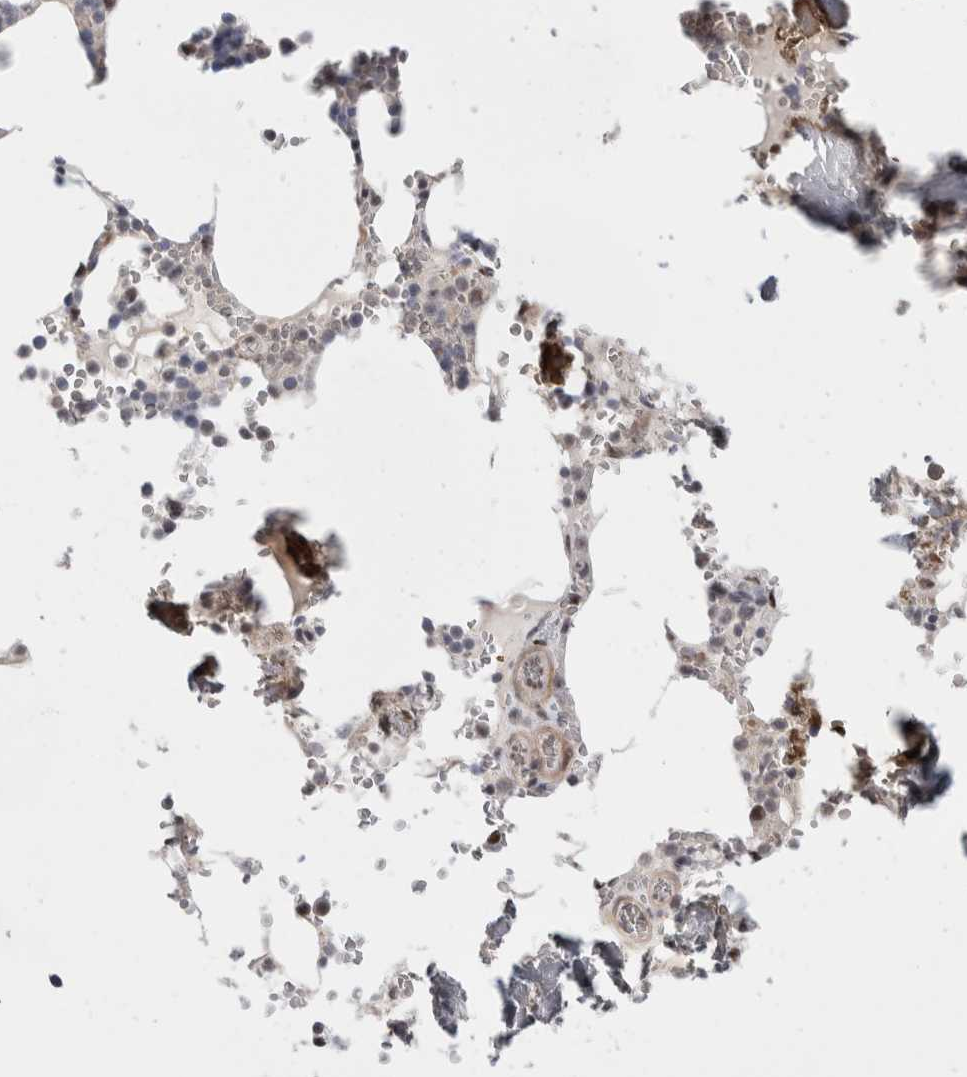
{"staining": {"intensity": "weak", "quantity": "<25%", "location": "nuclear"}, "tissue": "bone marrow", "cell_type": "Hematopoietic cells", "image_type": "normal", "snomed": [{"axis": "morphology", "description": "Normal tissue, NOS"}, {"axis": "topography", "description": "Bone marrow"}], "caption": "Unremarkable bone marrow was stained to show a protein in brown. There is no significant expression in hematopoietic cells. (Immunohistochemistry, brightfield microscopy, high magnification).", "gene": "SENP6", "patient": {"sex": "male", "age": 70}}